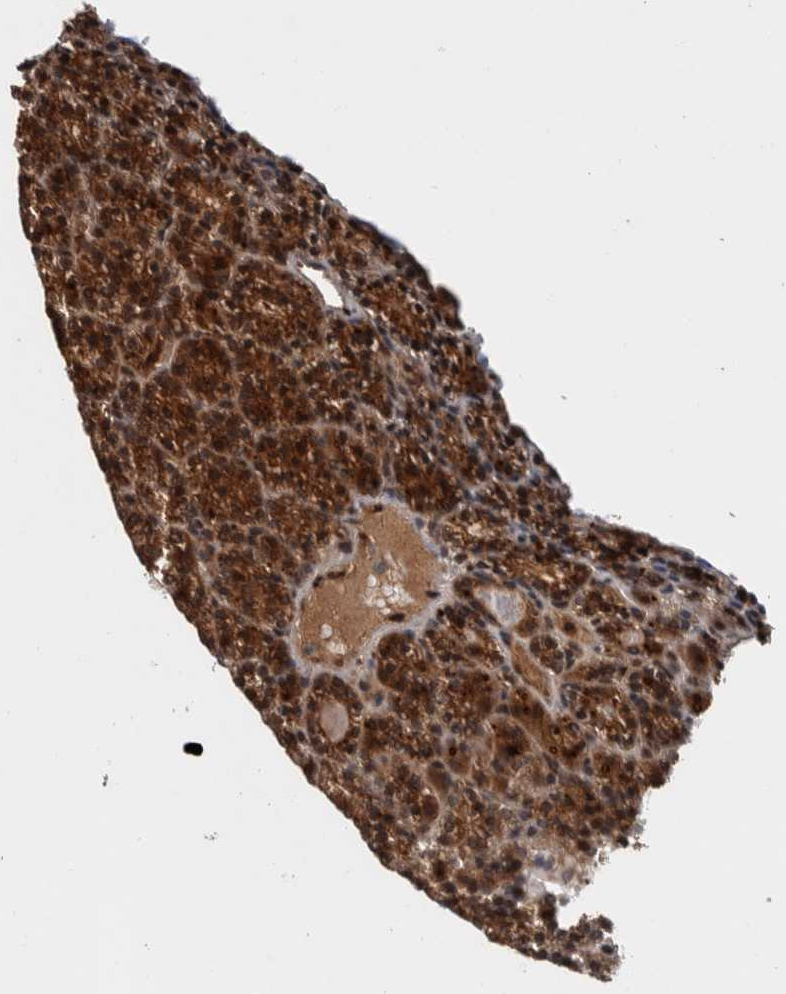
{"staining": {"intensity": "strong", "quantity": ">75%", "location": "cytoplasmic/membranous,nuclear"}, "tissue": "parathyroid gland", "cell_type": "Glandular cells", "image_type": "normal", "snomed": [{"axis": "morphology", "description": "Normal tissue, NOS"}, {"axis": "morphology", "description": "Adenoma, NOS"}, {"axis": "topography", "description": "Parathyroid gland"}], "caption": "About >75% of glandular cells in normal parathyroid gland show strong cytoplasmic/membranous,nuclear protein staining as visualized by brown immunohistochemical staining.", "gene": "RPS6KA4", "patient": {"sex": "female", "age": 64}}